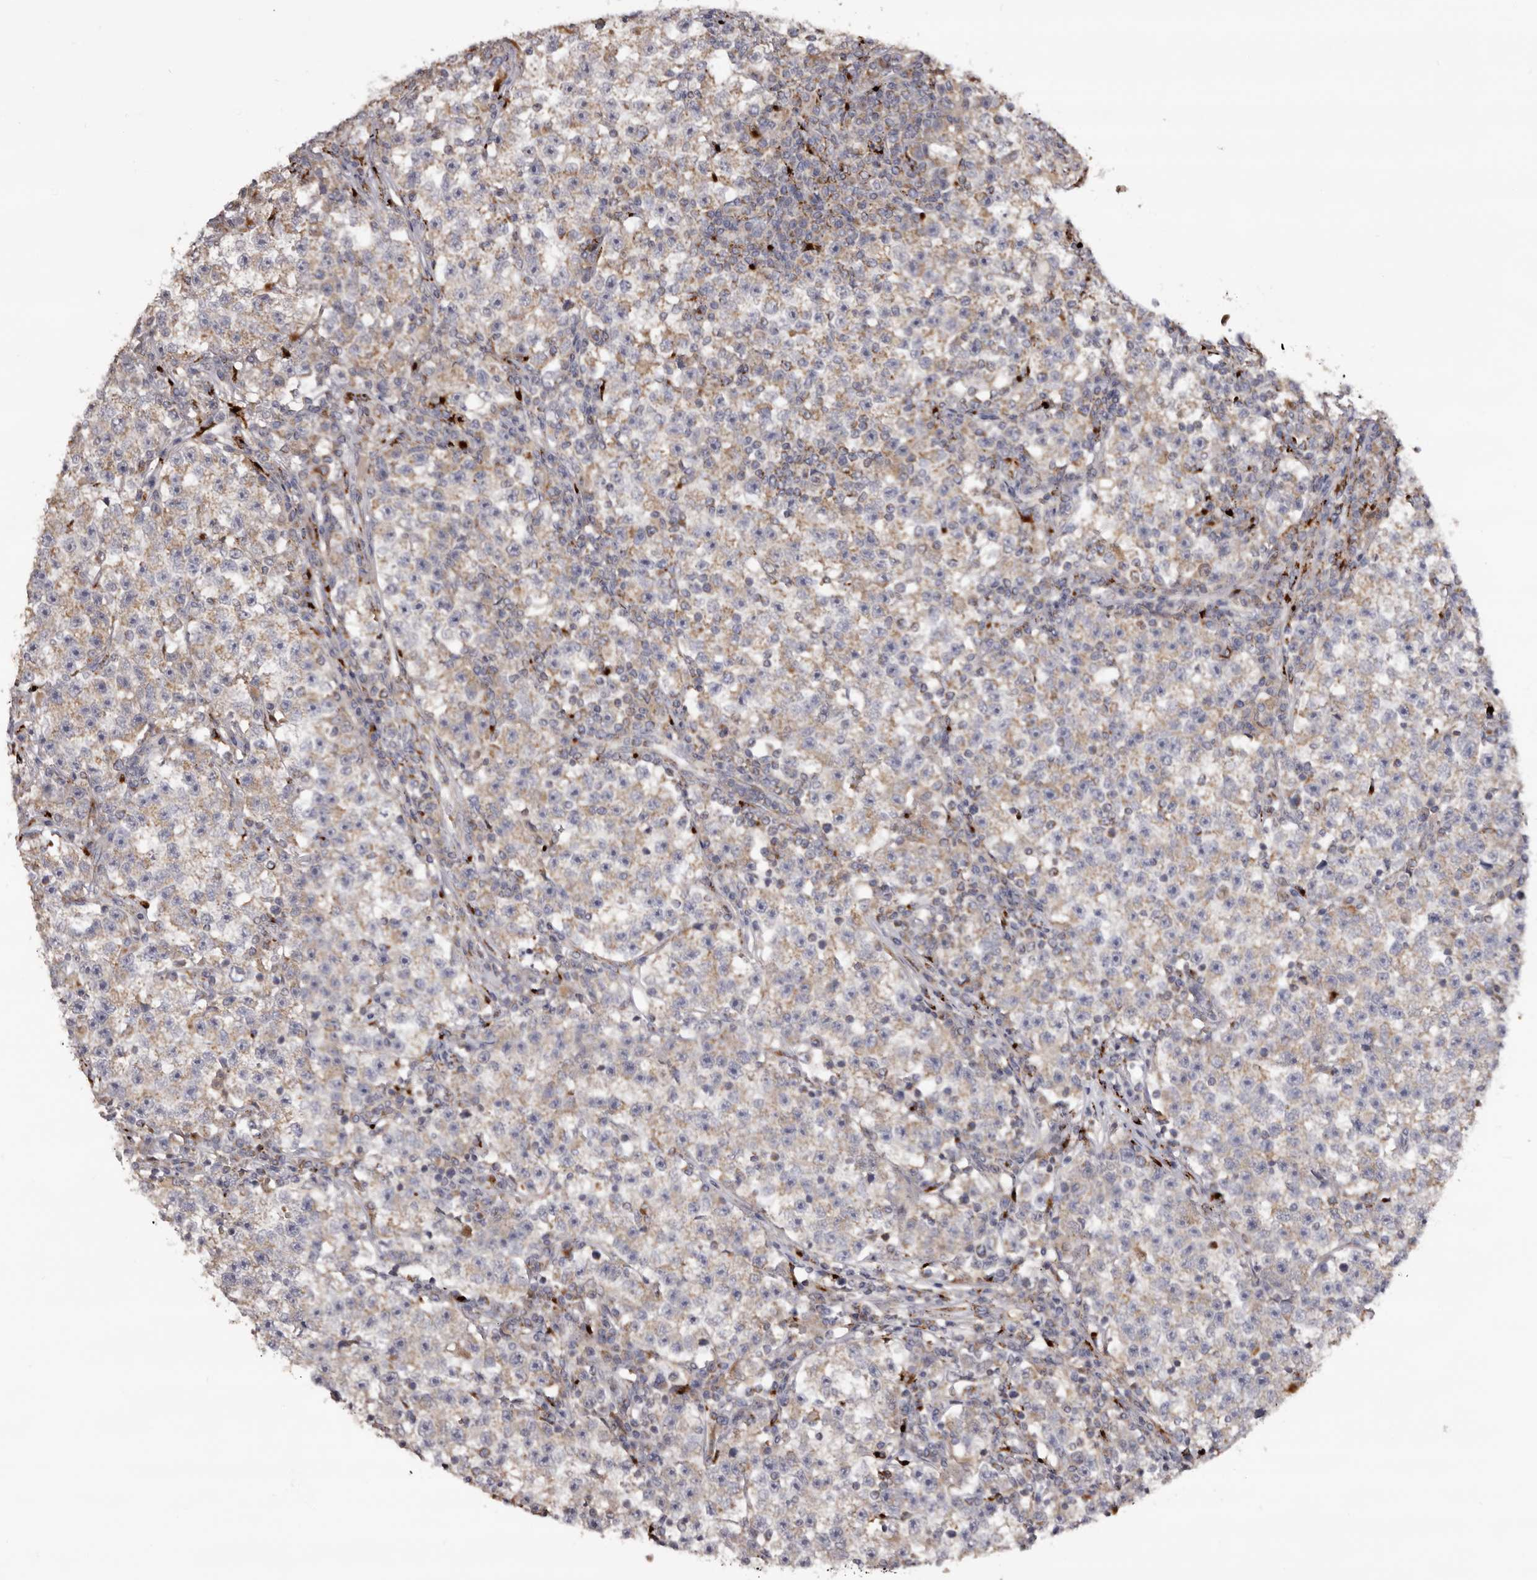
{"staining": {"intensity": "weak", "quantity": "25%-75%", "location": "cytoplasmic/membranous"}, "tissue": "testis cancer", "cell_type": "Tumor cells", "image_type": "cancer", "snomed": [{"axis": "morphology", "description": "Seminoma, NOS"}, {"axis": "topography", "description": "Testis"}], "caption": "Immunohistochemical staining of human testis cancer displays low levels of weak cytoplasmic/membranous staining in about 25%-75% of tumor cells.", "gene": "MECR", "patient": {"sex": "male", "age": 22}}